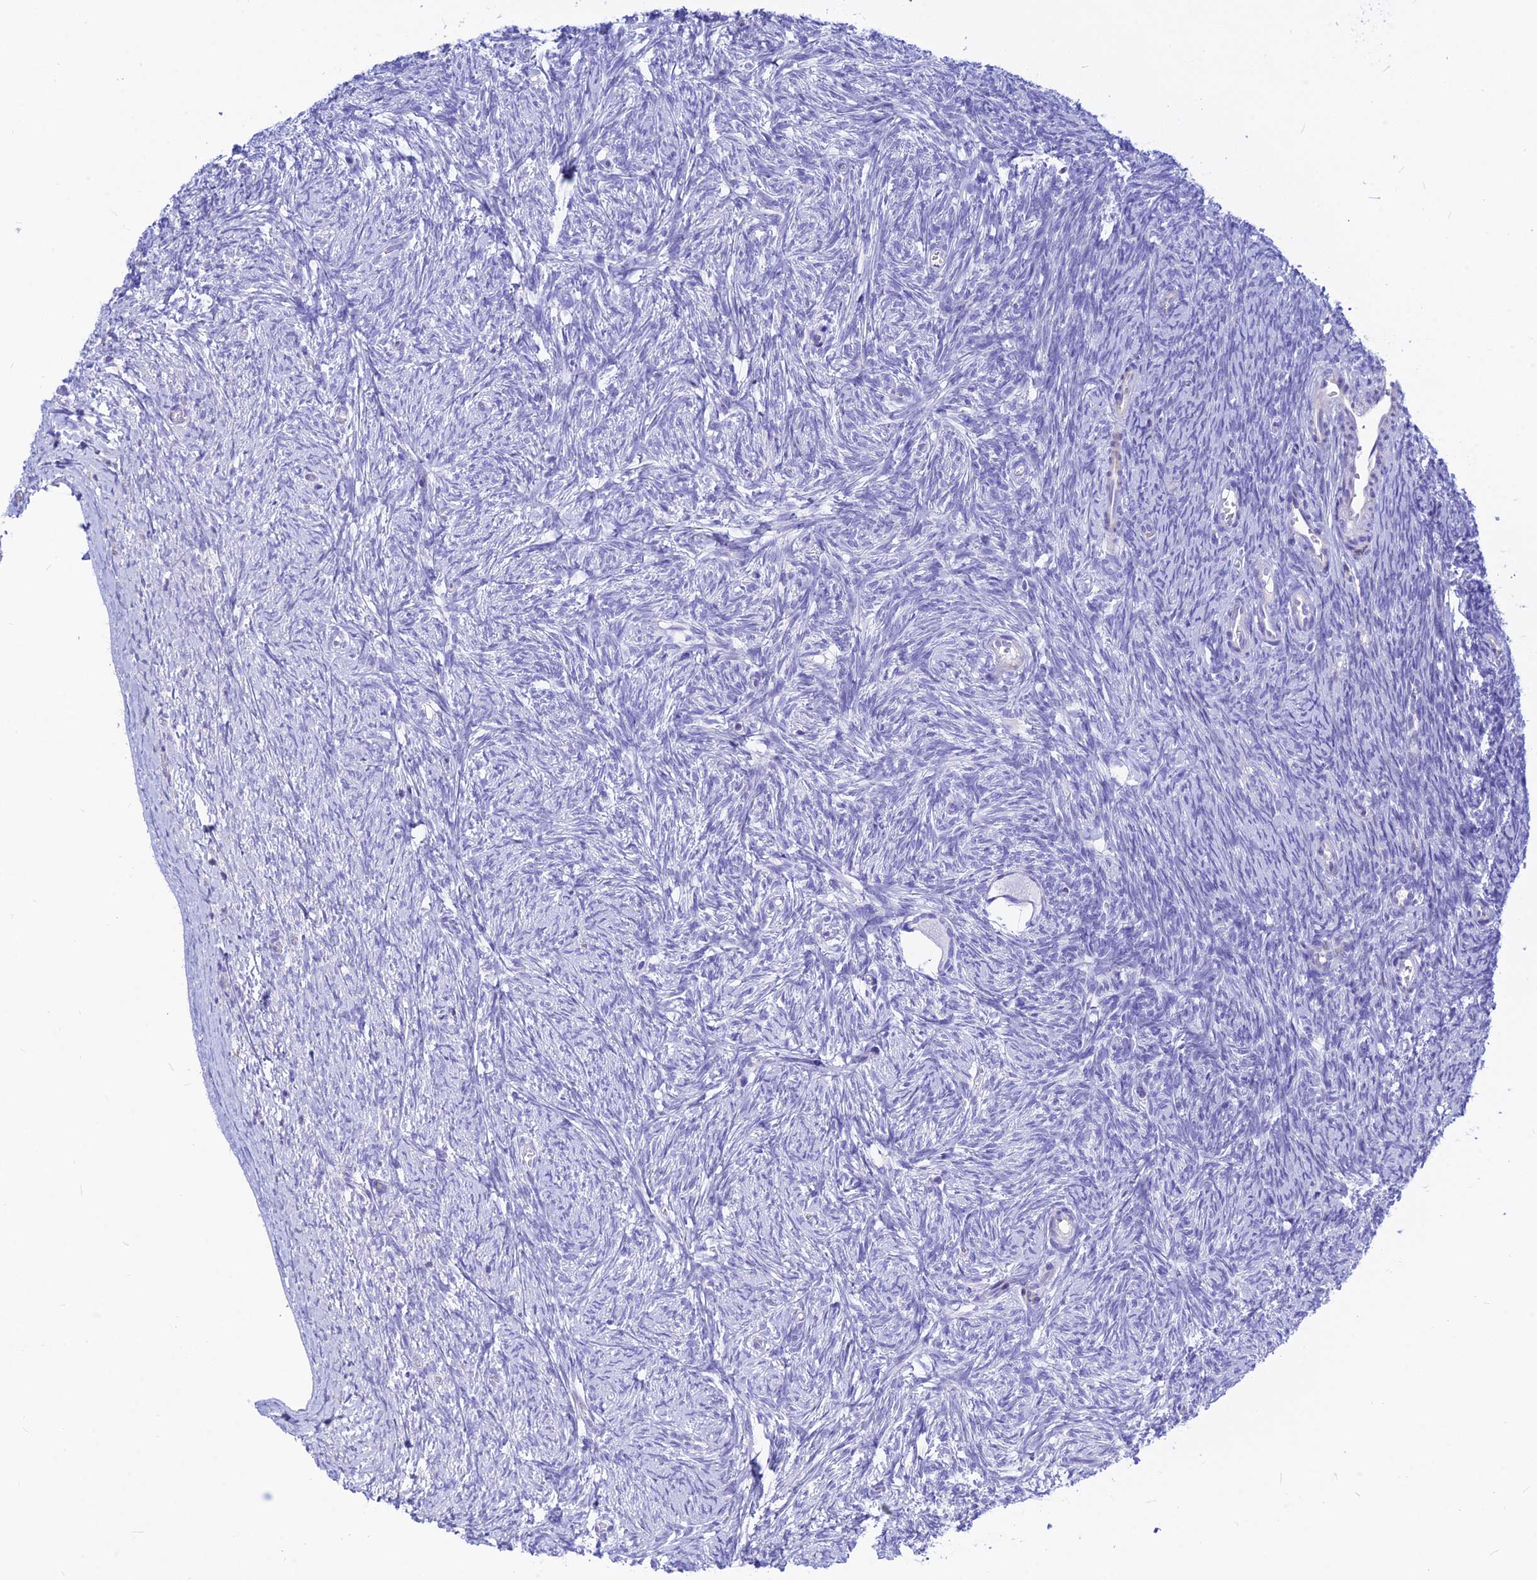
{"staining": {"intensity": "negative", "quantity": "none", "location": "none"}, "tissue": "ovary", "cell_type": "Follicle cells", "image_type": "normal", "snomed": [{"axis": "morphology", "description": "Normal tissue, NOS"}, {"axis": "topography", "description": "Ovary"}], "caption": "IHC histopathology image of benign human ovary stained for a protein (brown), which displays no positivity in follicle cells.", "gene": "CNOT6", "patient": {"sex": "female", "age": 44}}